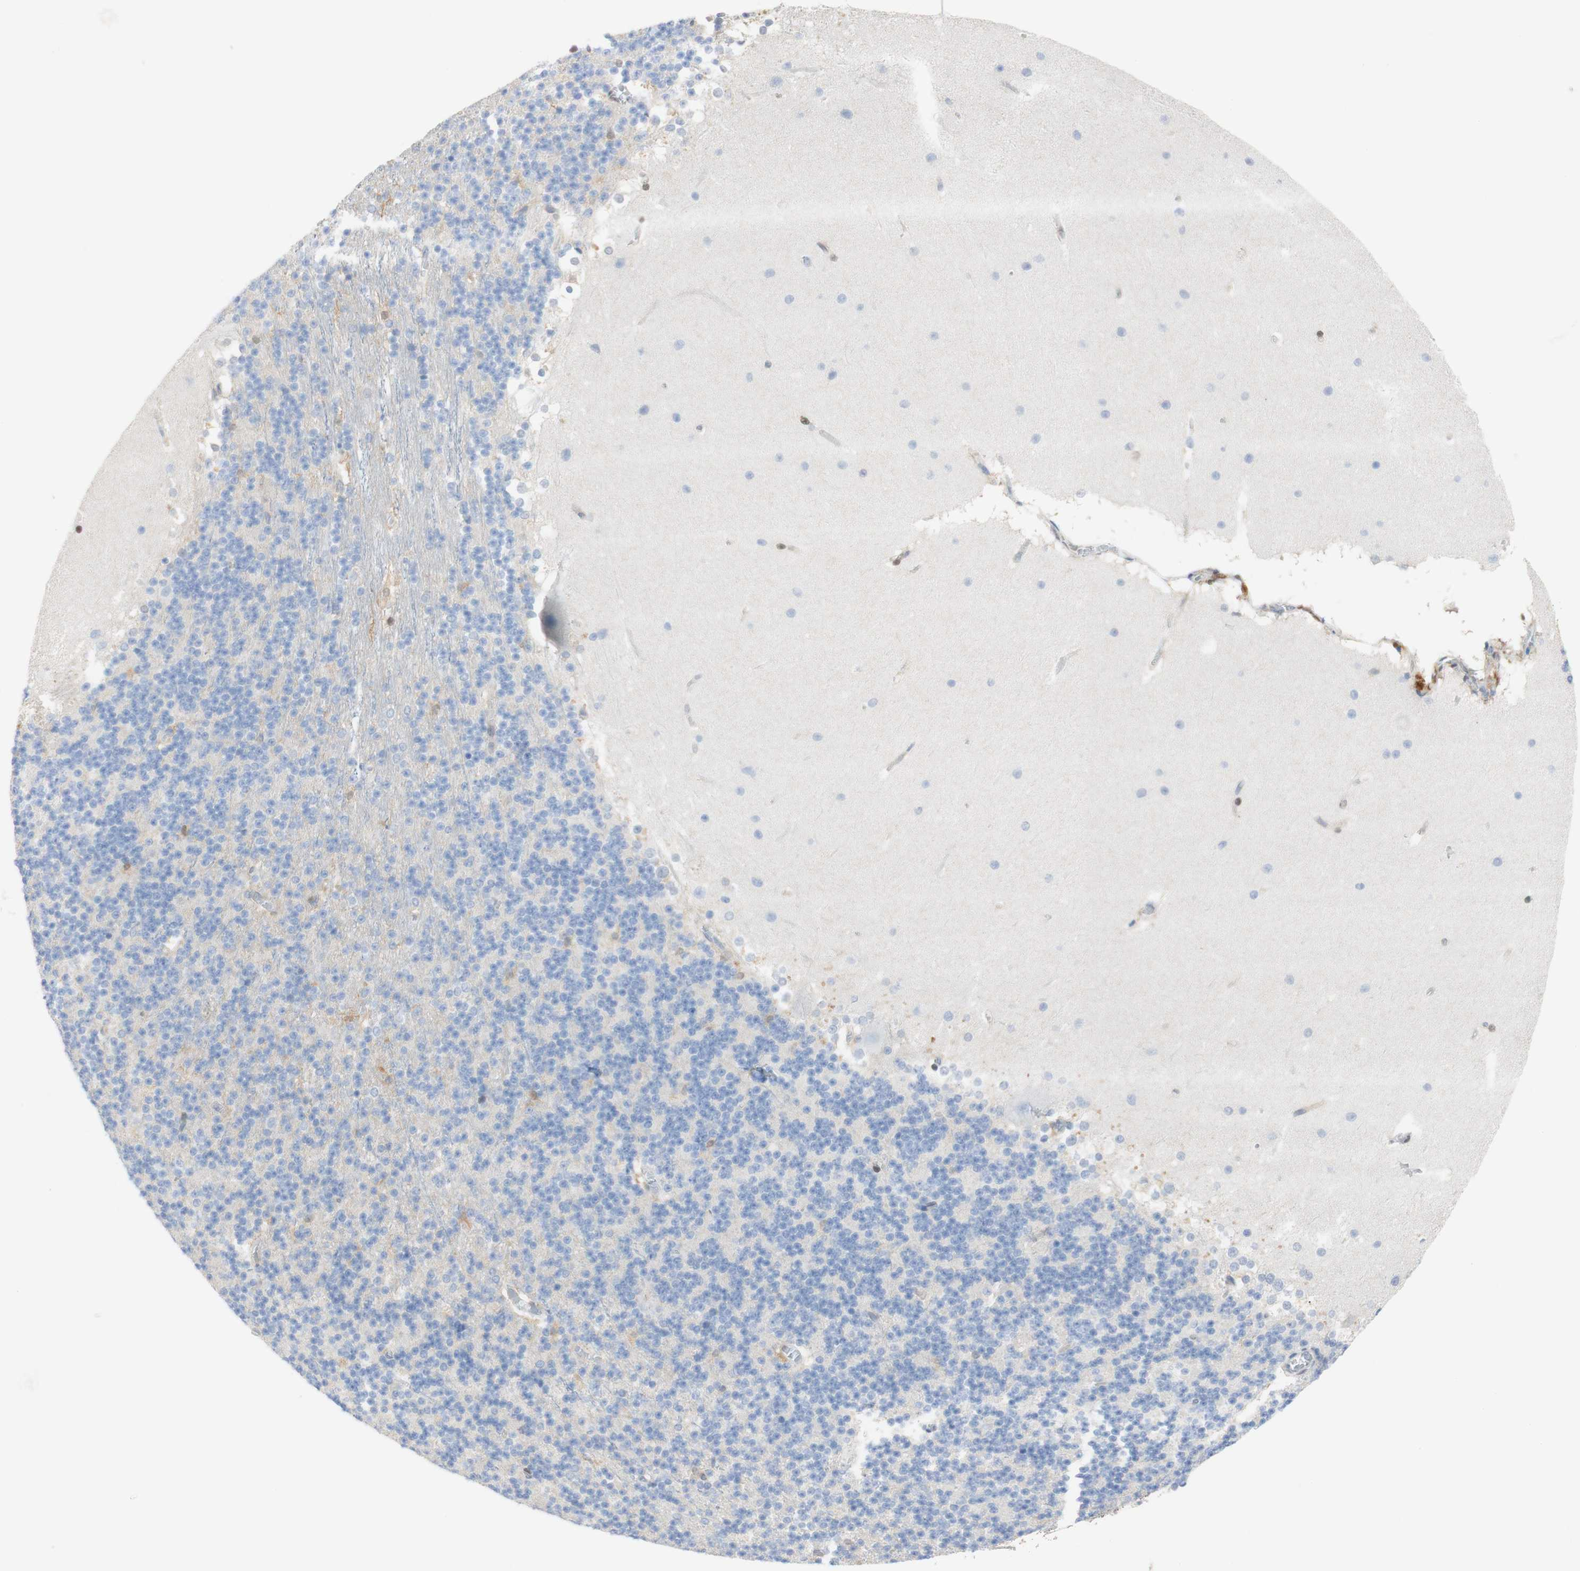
{"staining": {"intensity": "negative", "quantity": "none", "location": "none"}, "tissue": "cerebellum", "cell_type": "Cells in granular layer", "image_type": "normal", "snomed": [{"axis": "morphology", "description": "Normal tissue, NOS"}, {"axis": "topography", "description": "Cerebellum"}], "caption": "Human cerebellum stained for a protein using IHC reveals no expression in cells in granular layer.", "gene": "SELENBP1", "patient": {"sex": "female", "age": 19}}